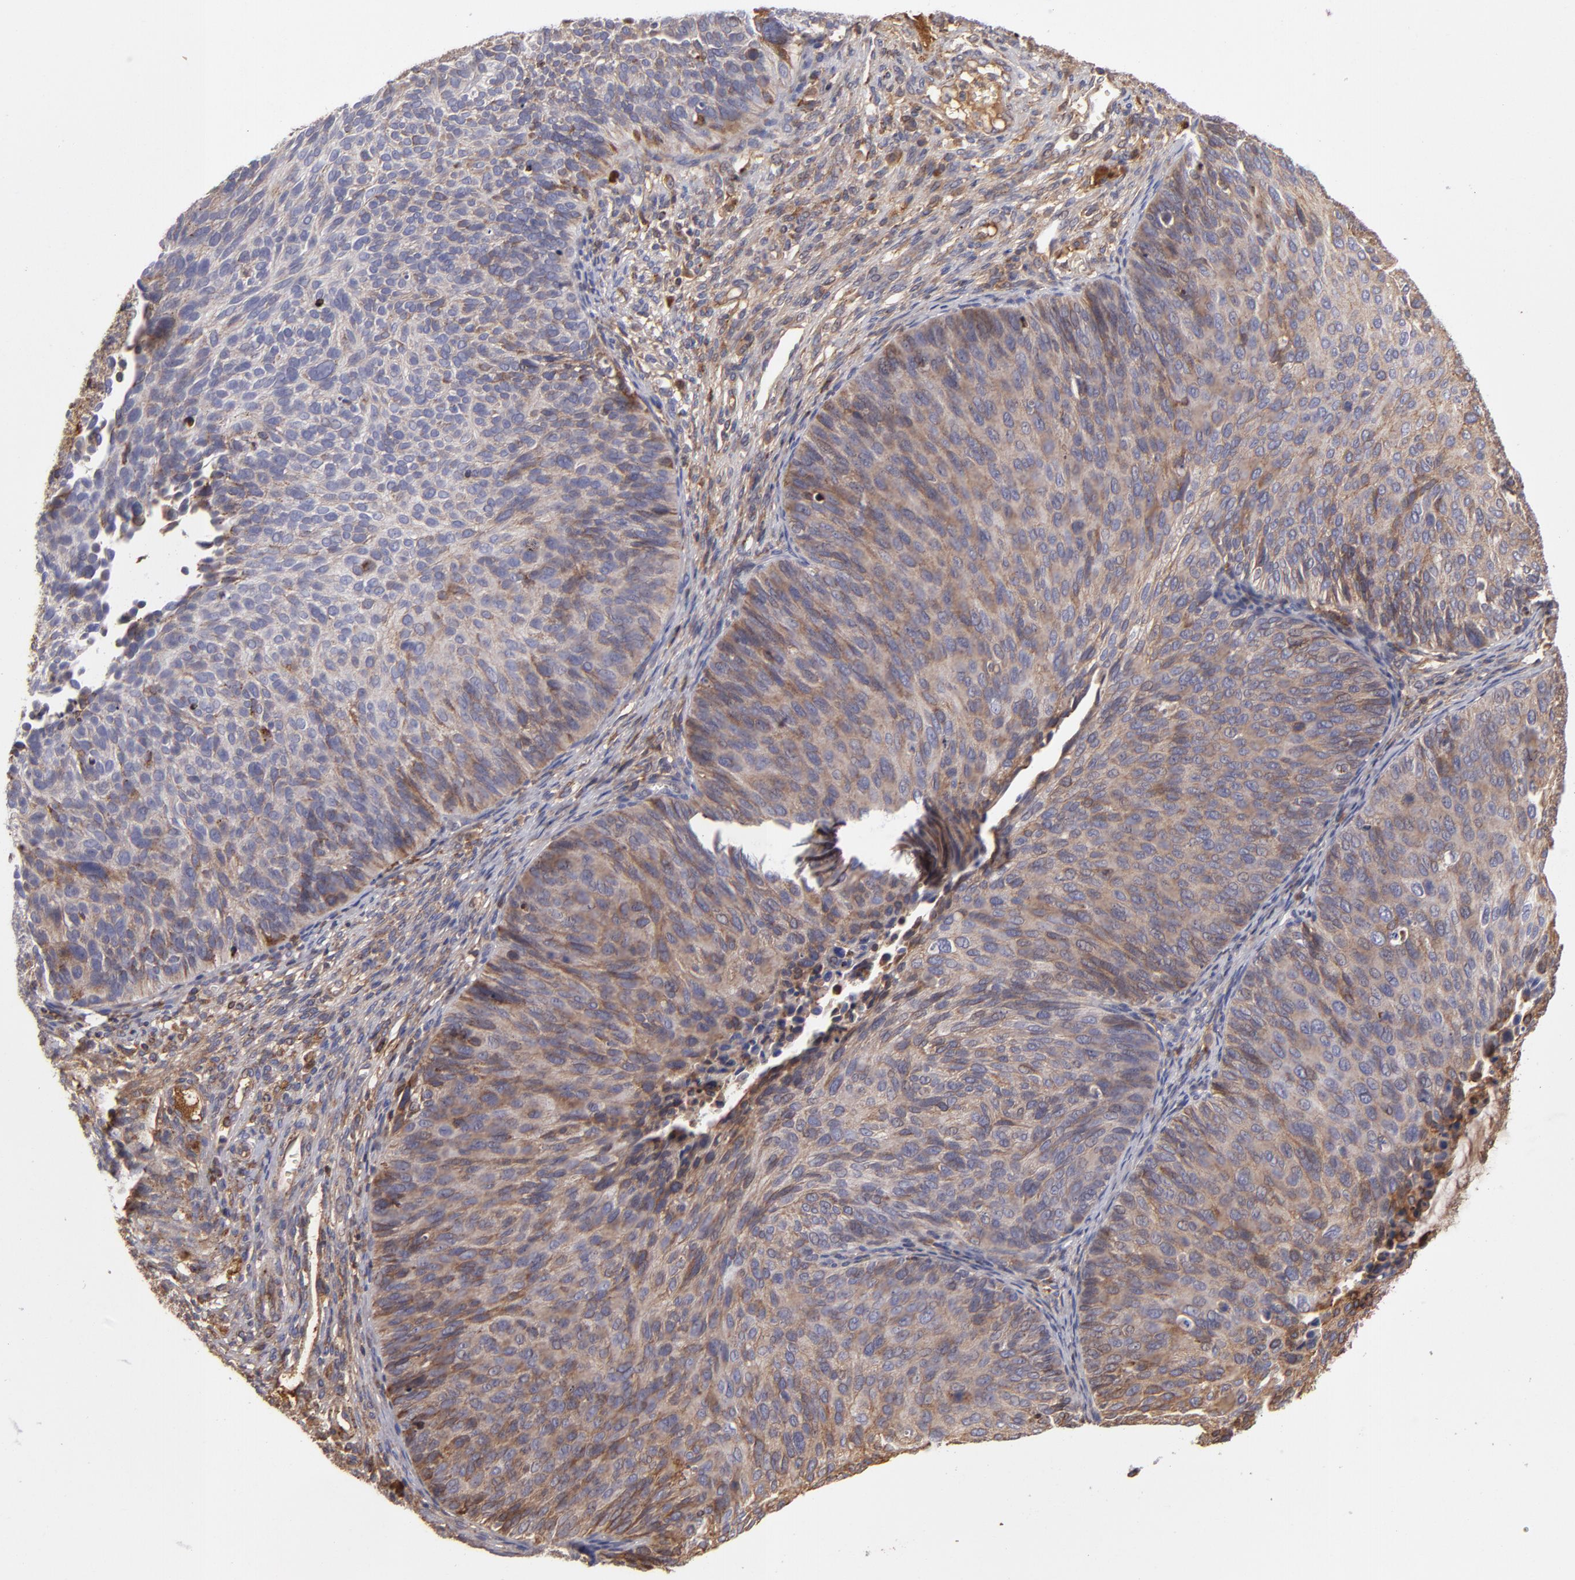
{"staining": {"intensity": "moderate", "quantity": ">75%", "location": "cytoplasmic/membranous"}, "tissue": "cervical cancer", "cell_type": "Tumor cells", "image_type": "cancer", "snomed": [{"axis": "morphology", "description": "Squamous cell carcinoma, NOS"}, {"axis": "topography", "description": "Cervix"}], "caption": "Cervical cancer (squamous cell carcinoma) stained with a brown dye exhibits moderate cytoplasmic/membranous positive positivity in approximately >75% of tumor cells.", "gene": "CFB", "patient": {"sex": "female", "age": 36}}